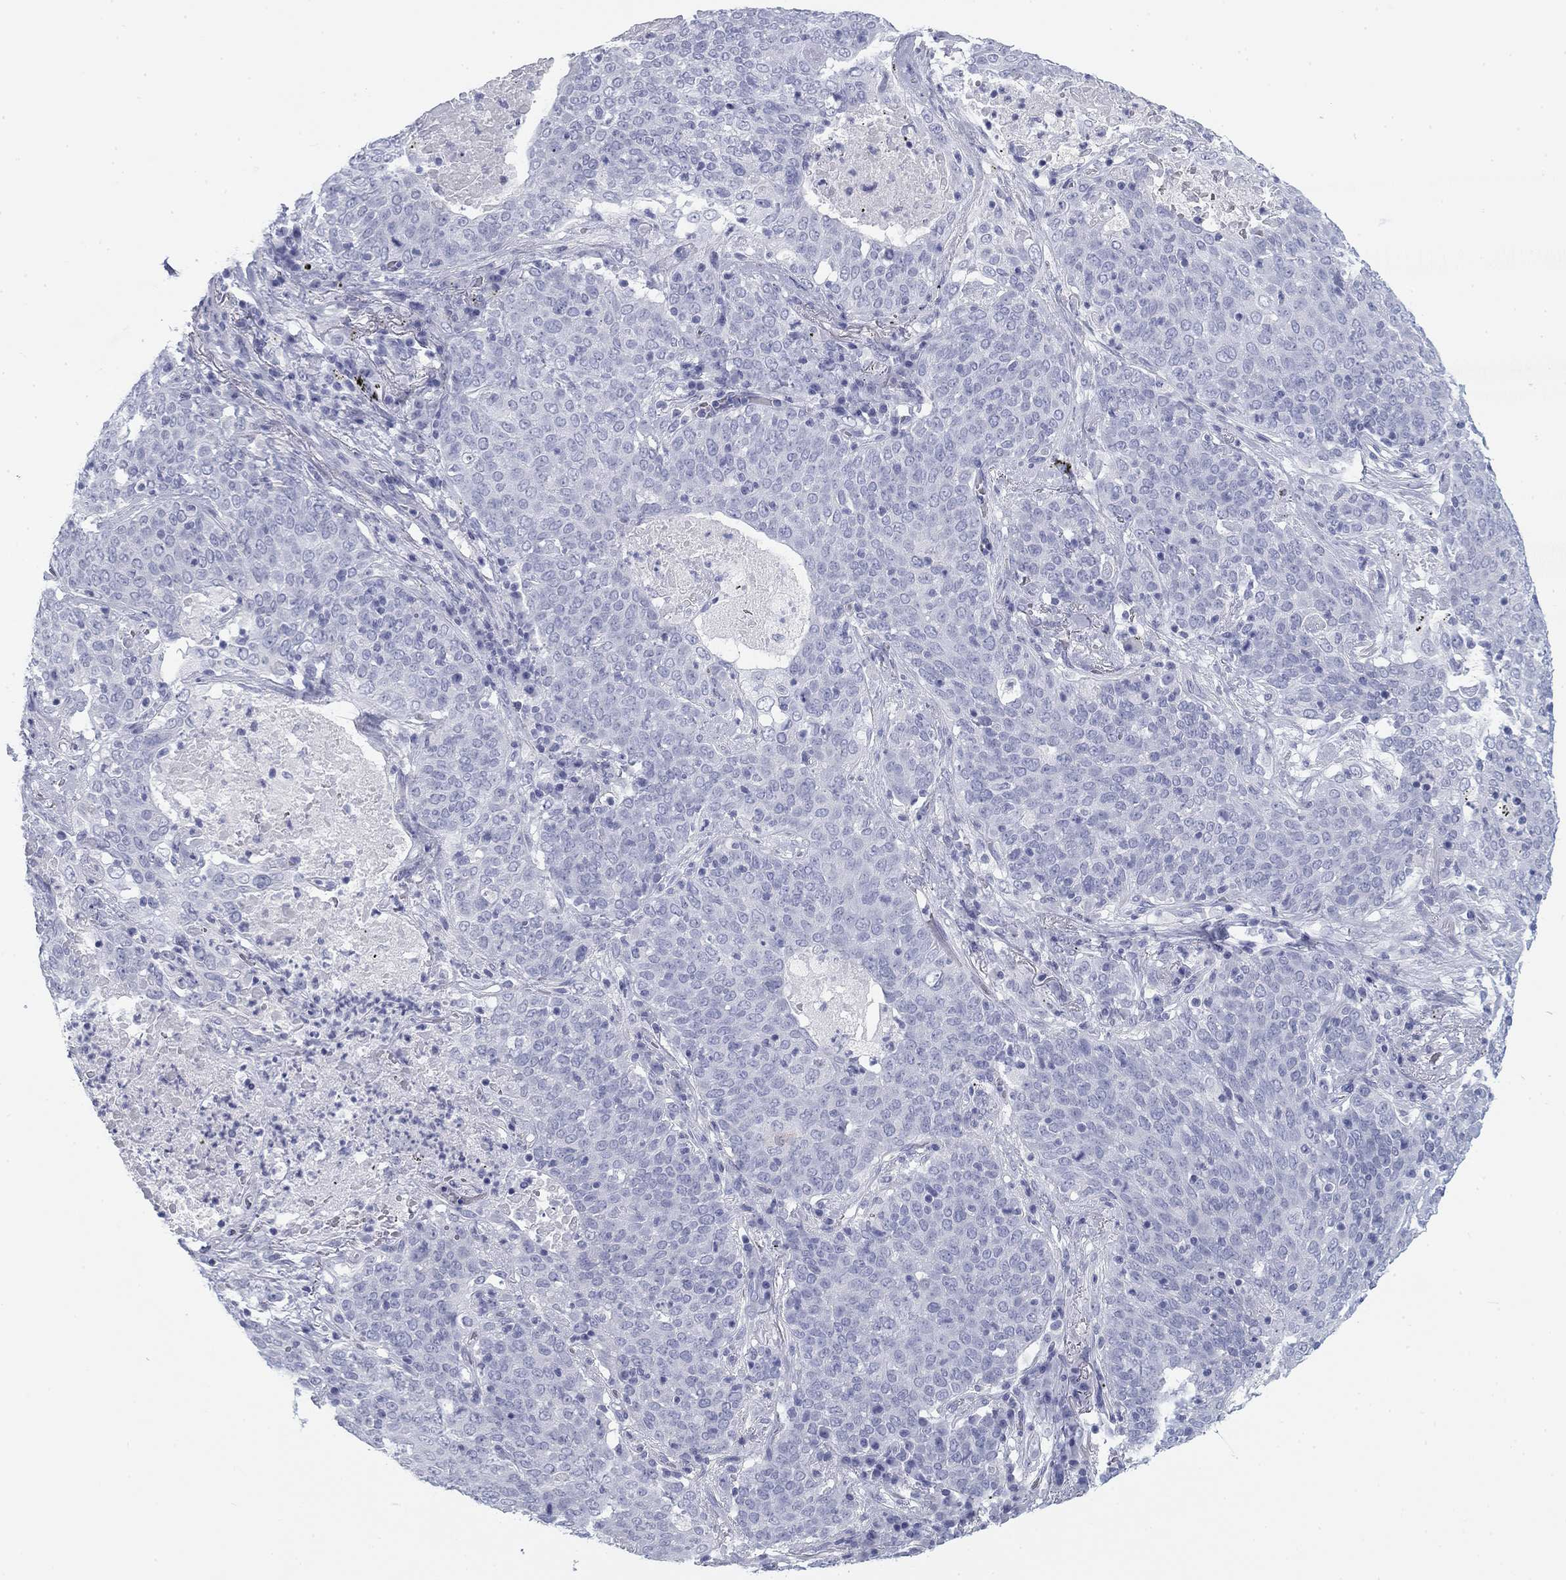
{"staining": {"intensity": "negative", "quantity": "none", "location": "none"}, "tissue": "lung cancer", "cell_type": "Tumor cells", "image_type": "cancer", "snomed": [{"axis": "morphology", "description": "Squamous cell carcinoma, NOS"}, {"axis": "topography", "description": "Lung"}], "caption": "An immunohistochemistry (IHC) histopathology image of lung squamous cell carcinoma is shown. There is no staining in tumor cells of lung squamous cell carcinoma.", "gene": "CALB1", "patient": {"sex": "male", "age": 82}}